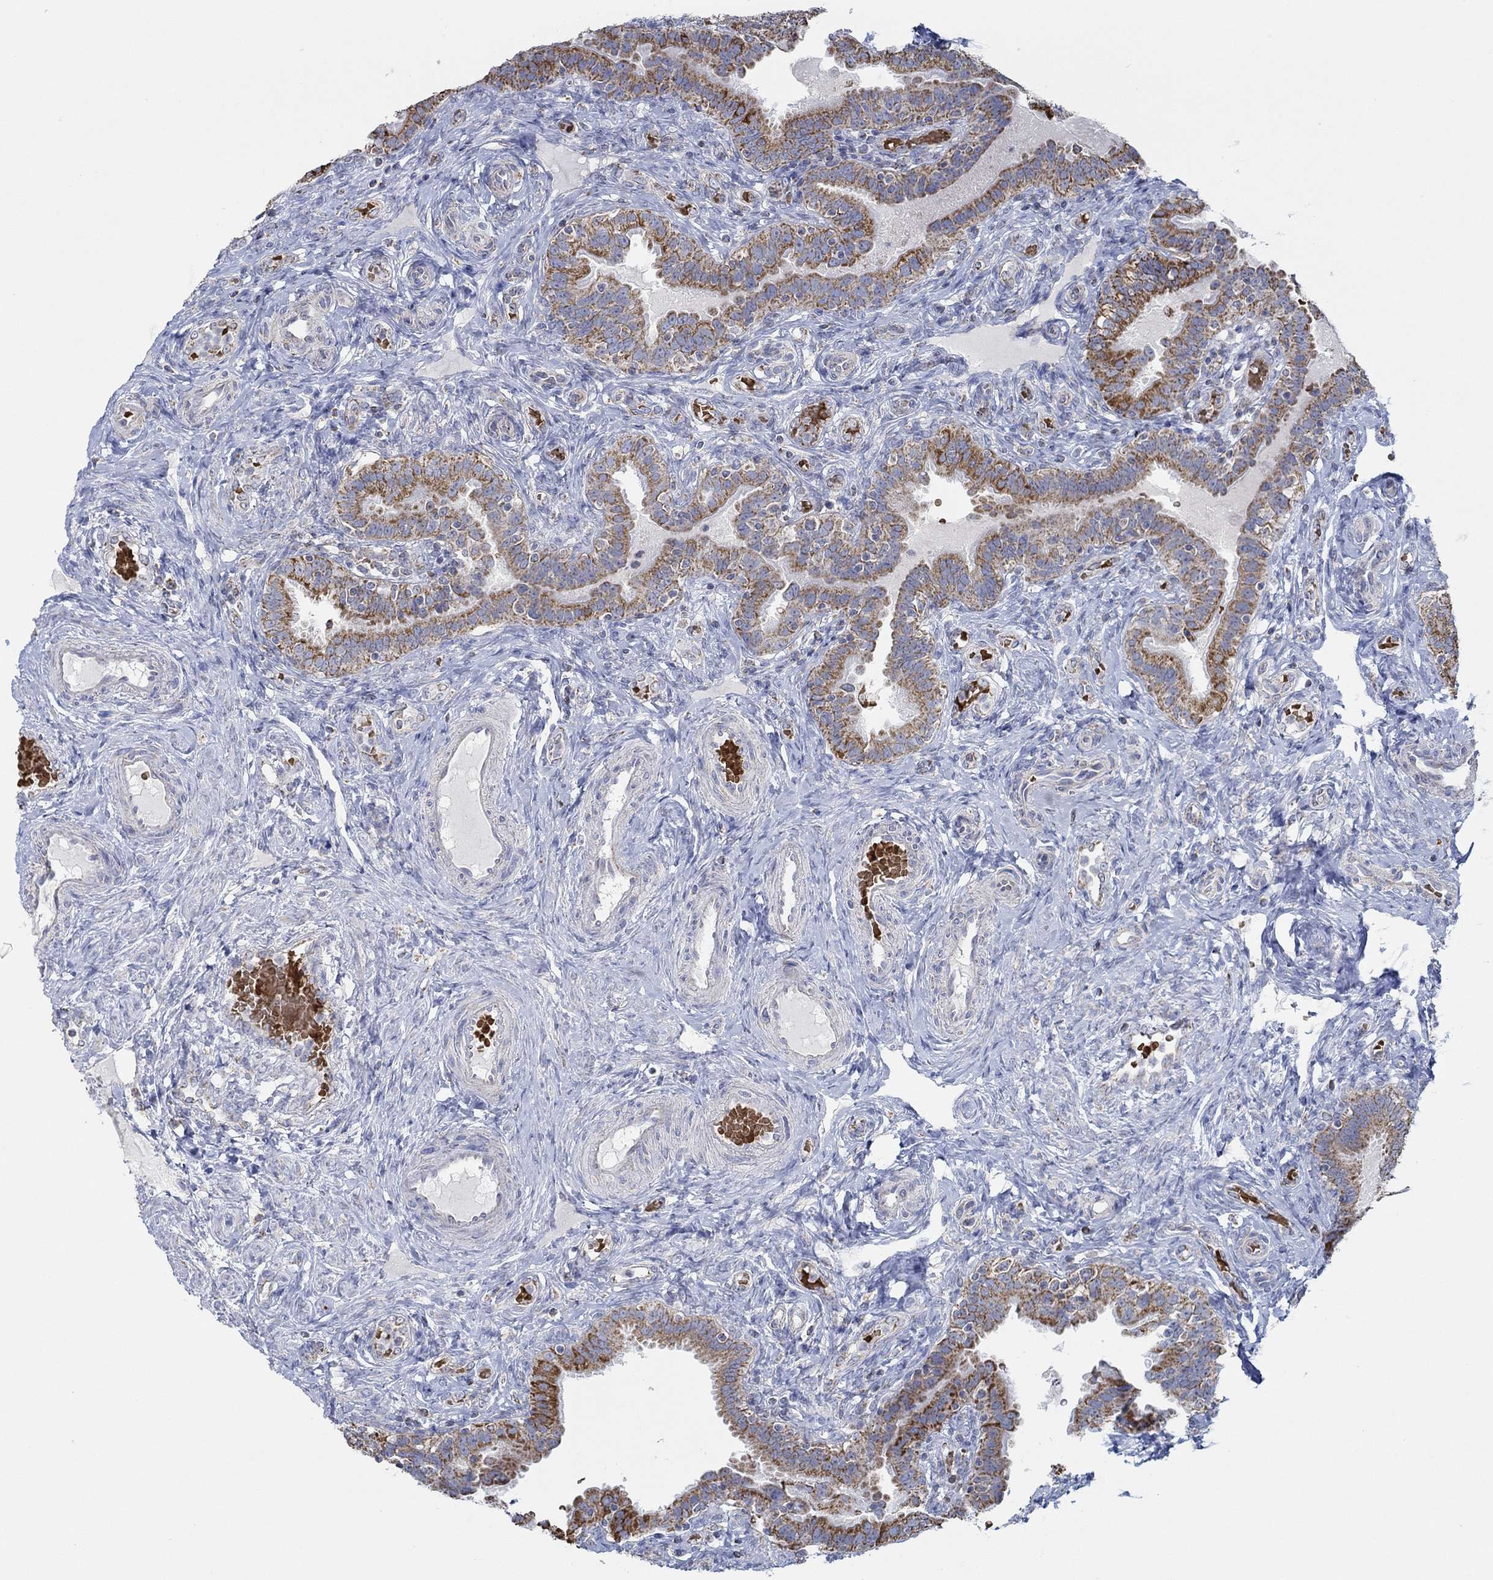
{"staining": {"intensity": "strong", "quantity": "25%-75%", "location": "cytoplasmic/membranous"}, "tissue": "fallopian tube", "cell_type": "Glandular cells", "image_type": "normal", "snomed": [{"axis": "morphology", "description": "Normal tissue, NOS"}, {"axis": "topography", "description": "Fallopian tube"}, {"axis": "topography", "description": "Ovary"}], "caption": "Immunohistochemical staining of benign fallopian tube exhibits strong cytoplasmic/membranous protein staining in about 25%-75% of glandular cells. (brown staining indicates protein expression, while blue staining denotes nuclei).", "gene": "GLOD5", "patient": {"sex": "female", "age": 41}}